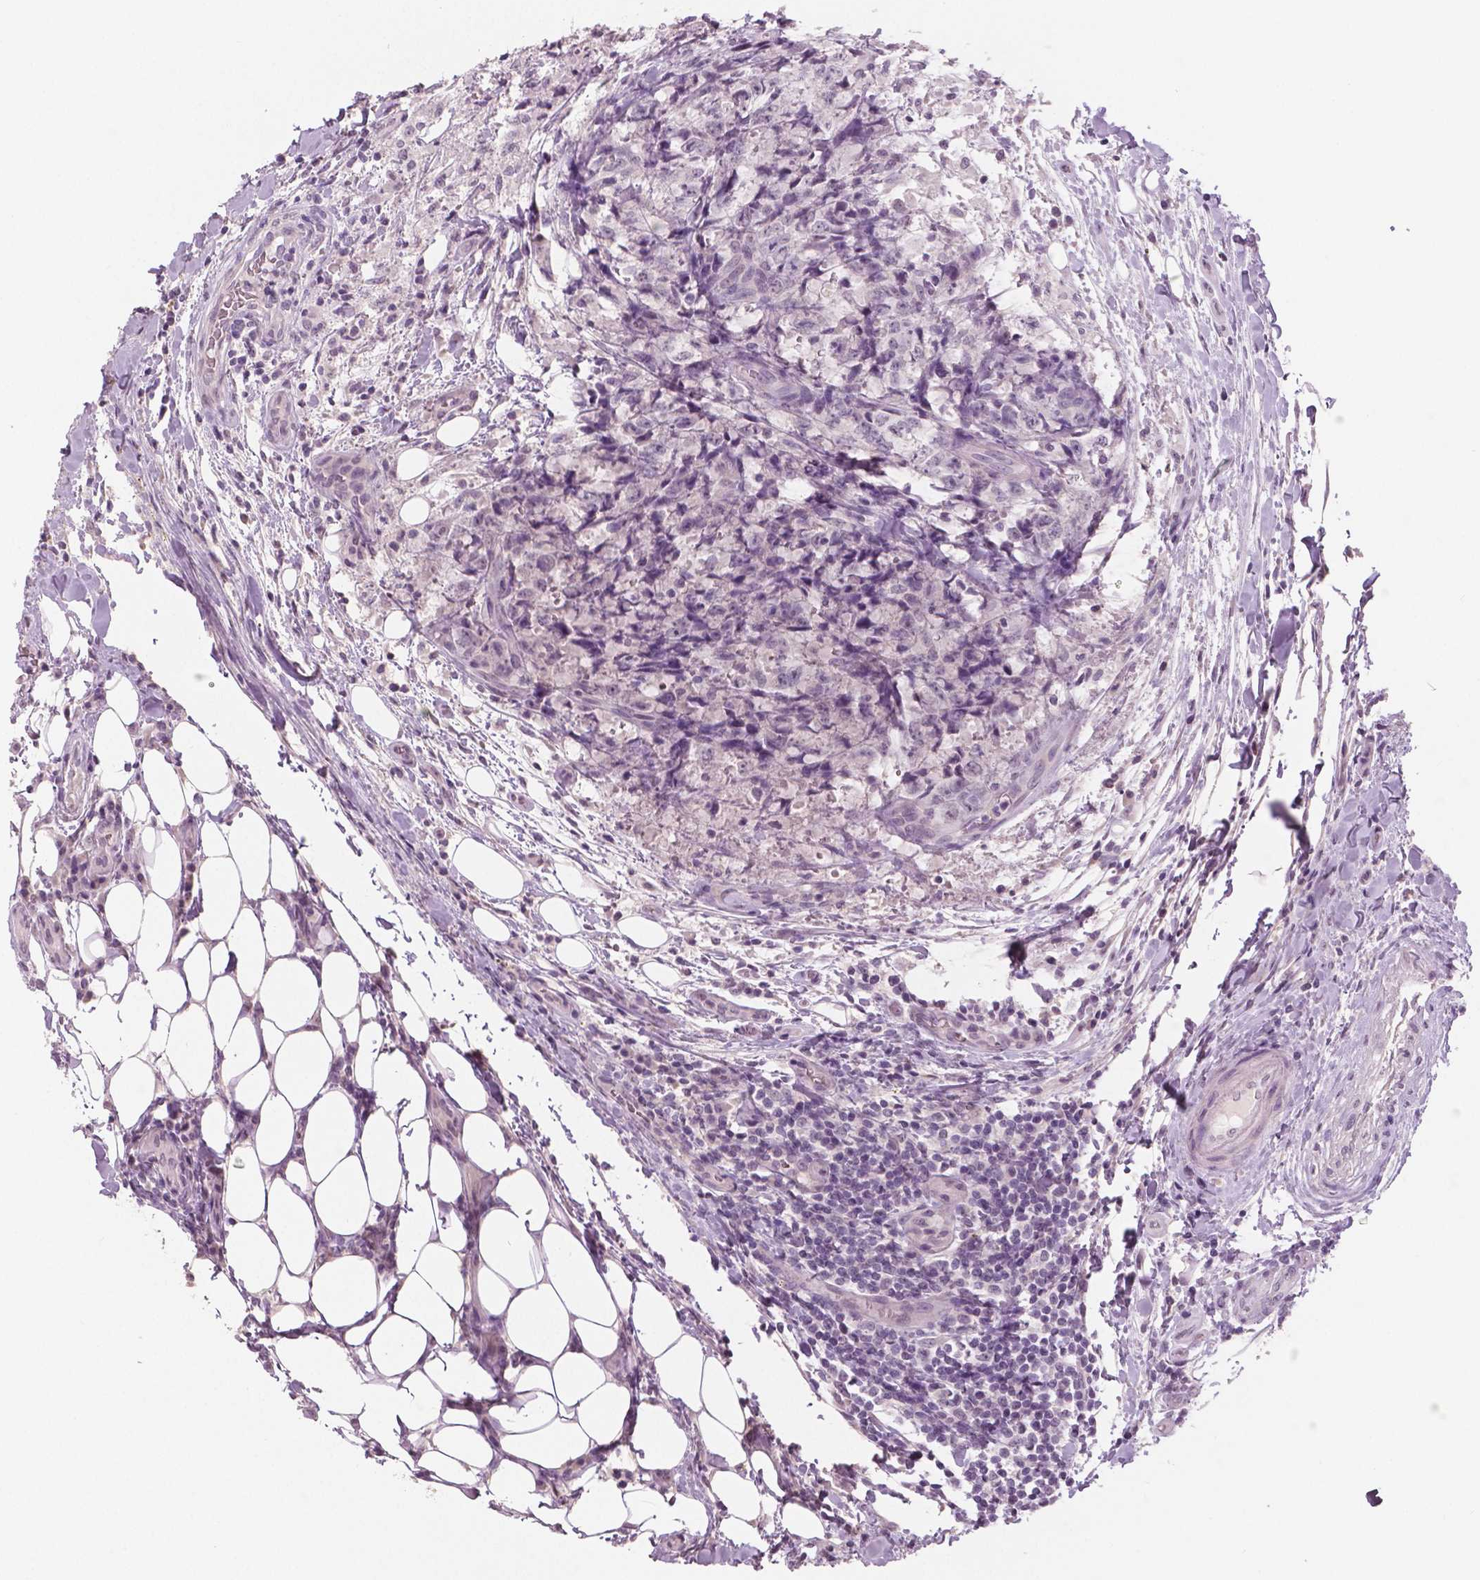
{"staining": {"intensity": "negative", "quantity": "none", "location": "none"}, "tissue": "testis cancer", "cell_type": "Tumor cells", "image_type": "cancer", "snomed": [{"axis": "morphology", "description": "Carcinoma, Embryonal, NOS"}, {"axis": "topography", "description": "Testis"}], "caption": "Human testis cancer (embryonal carcinoma) stained for a protein using IHC exhibits no expression in tumor cells.", "gene": "NECAB1", "patient": {"sex": "male", "age": 24}}